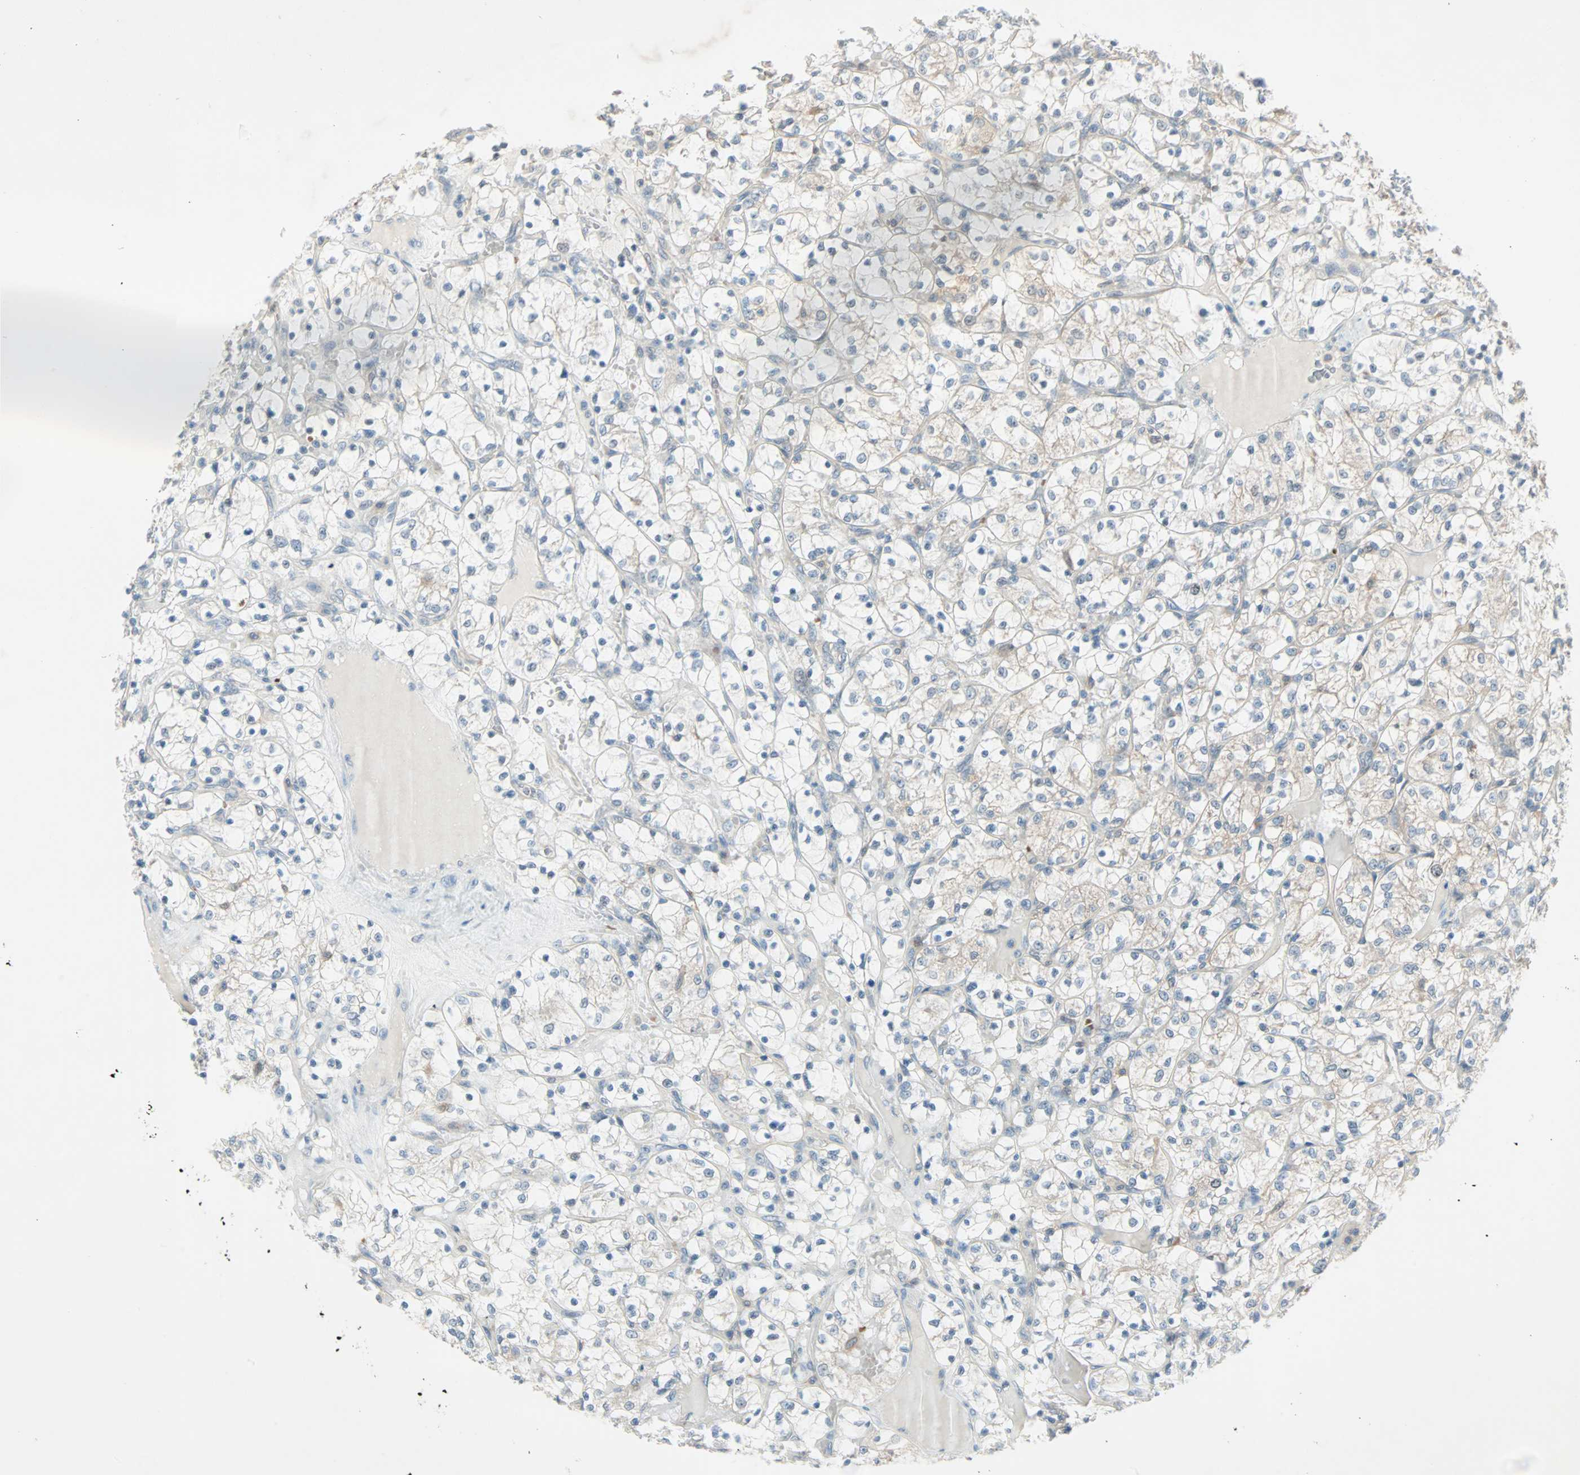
{"staining": {"intensity": "weak", "quantity": "<25%", "location": "cytoplasmic/membranous"}, "tissue": "renal cancer", "cell_type": "Tumor cells", "image_type": "cancer", "snomed": [{"axis": "morphology", "description": "Adenocarcinoma, NOS"}, {"axis": "topography", "description": "Kidney"}], "caption": "Micrograph shows no protein positivity in tumor cells of adenocarcinoma (renal) tissue.", "gene": "SMIM8", "patient": {"sex": "female", "age": 69}}